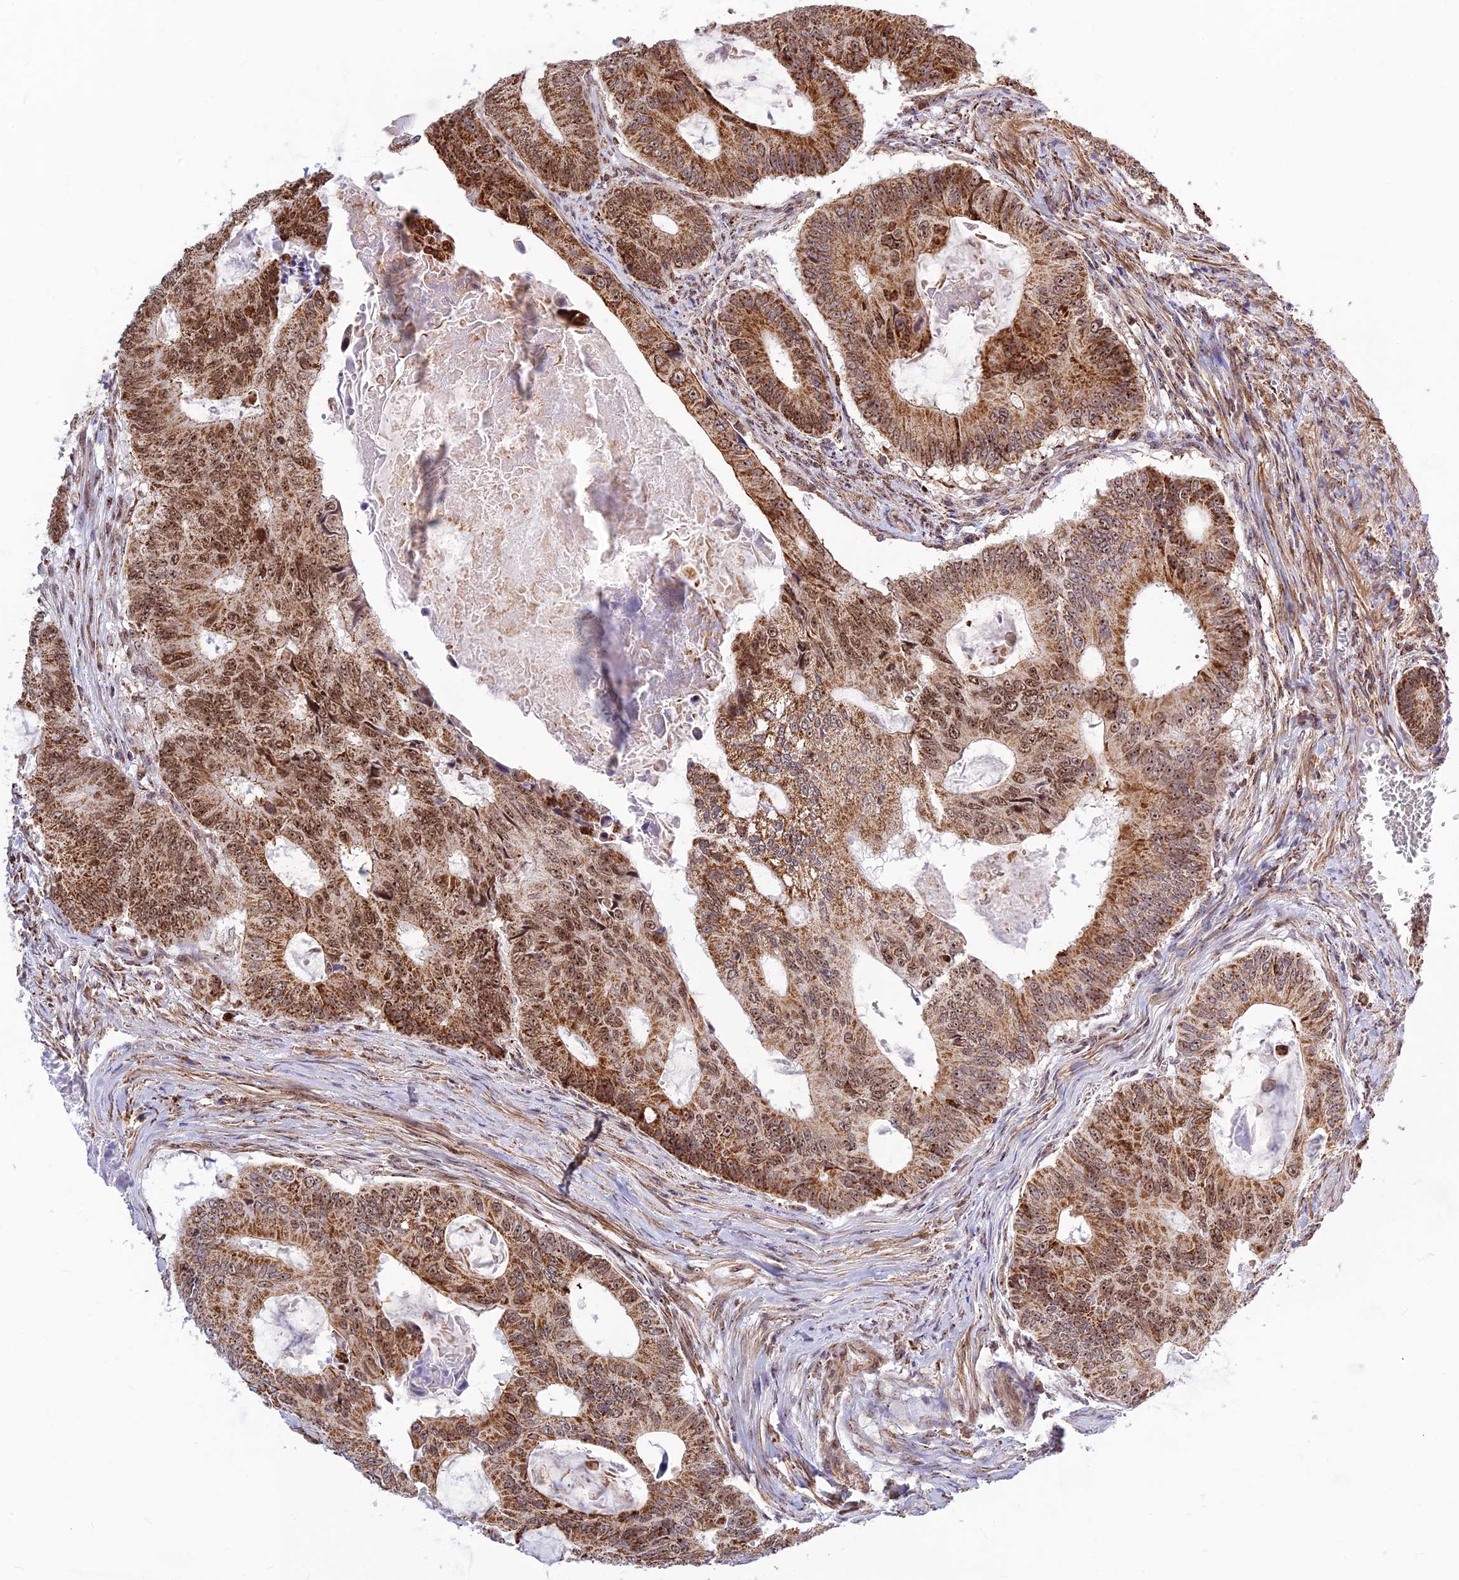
{"staining": {"intensity": "strong", "quantity": ">75%", "location": "cytoplasmic/membranous,nuclear"}, "tissue": "colorectal cancer", "cell_type": "Tumor cells", "image_type": "cancer", "snomed": [{"axis": "morphology", "description": "Adenocarcinoma, NOS"}, {"axis": "topography", "description": "Colon"}], "caption": "About >75% of tumor cells in human colorectal adenocarcinoma exhibit strong cytoplasmic/membranous and nuclear protein positivity as visualized by brown immunohistochemical staining.", "gene": "POLR1G", "patient": {"sex": "male", "age": 85}}